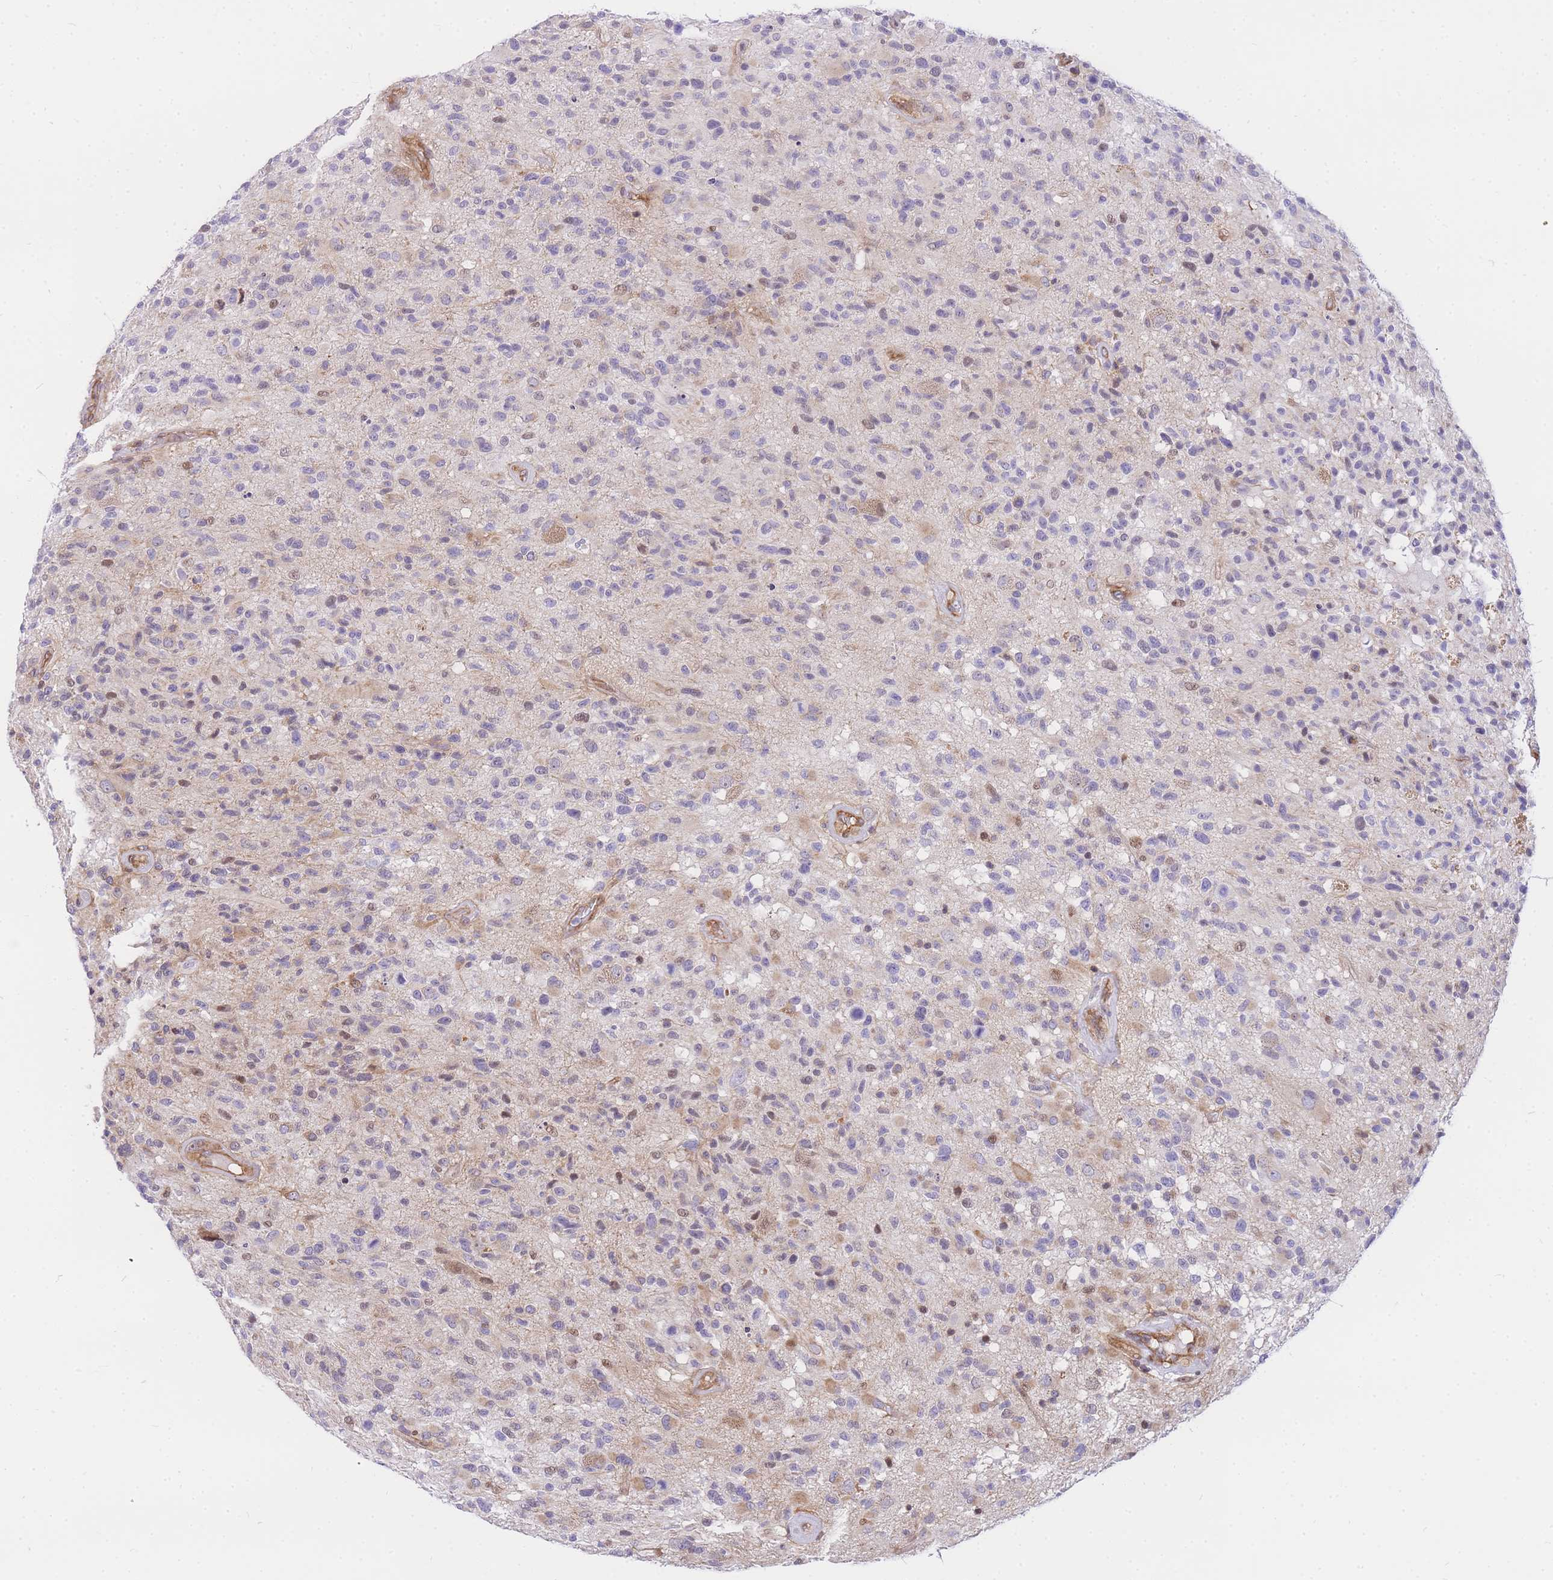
{"staining": {"intensity": "negative", "quantity": "none", "location": "none"}, "tissue": "glioma", "cell_type": "Tumor cells", "image_type": "cancer", "snomed": [{"axis": "morphology", "description": "Glioma, malignant, High grade"}, {"axis": "morphology", "description": "Glioblastoma, NOS"}, {"axis": "topography", "description": "Brain"}], "caption": "High magnification brightfield microscopy of glioma stained with DAB (brown) and counterstained with hematoxylin (blue): tumor cells show no significant staining.", "gene": "S100PBP", "patient": {"sex": "male", "age": 60}}